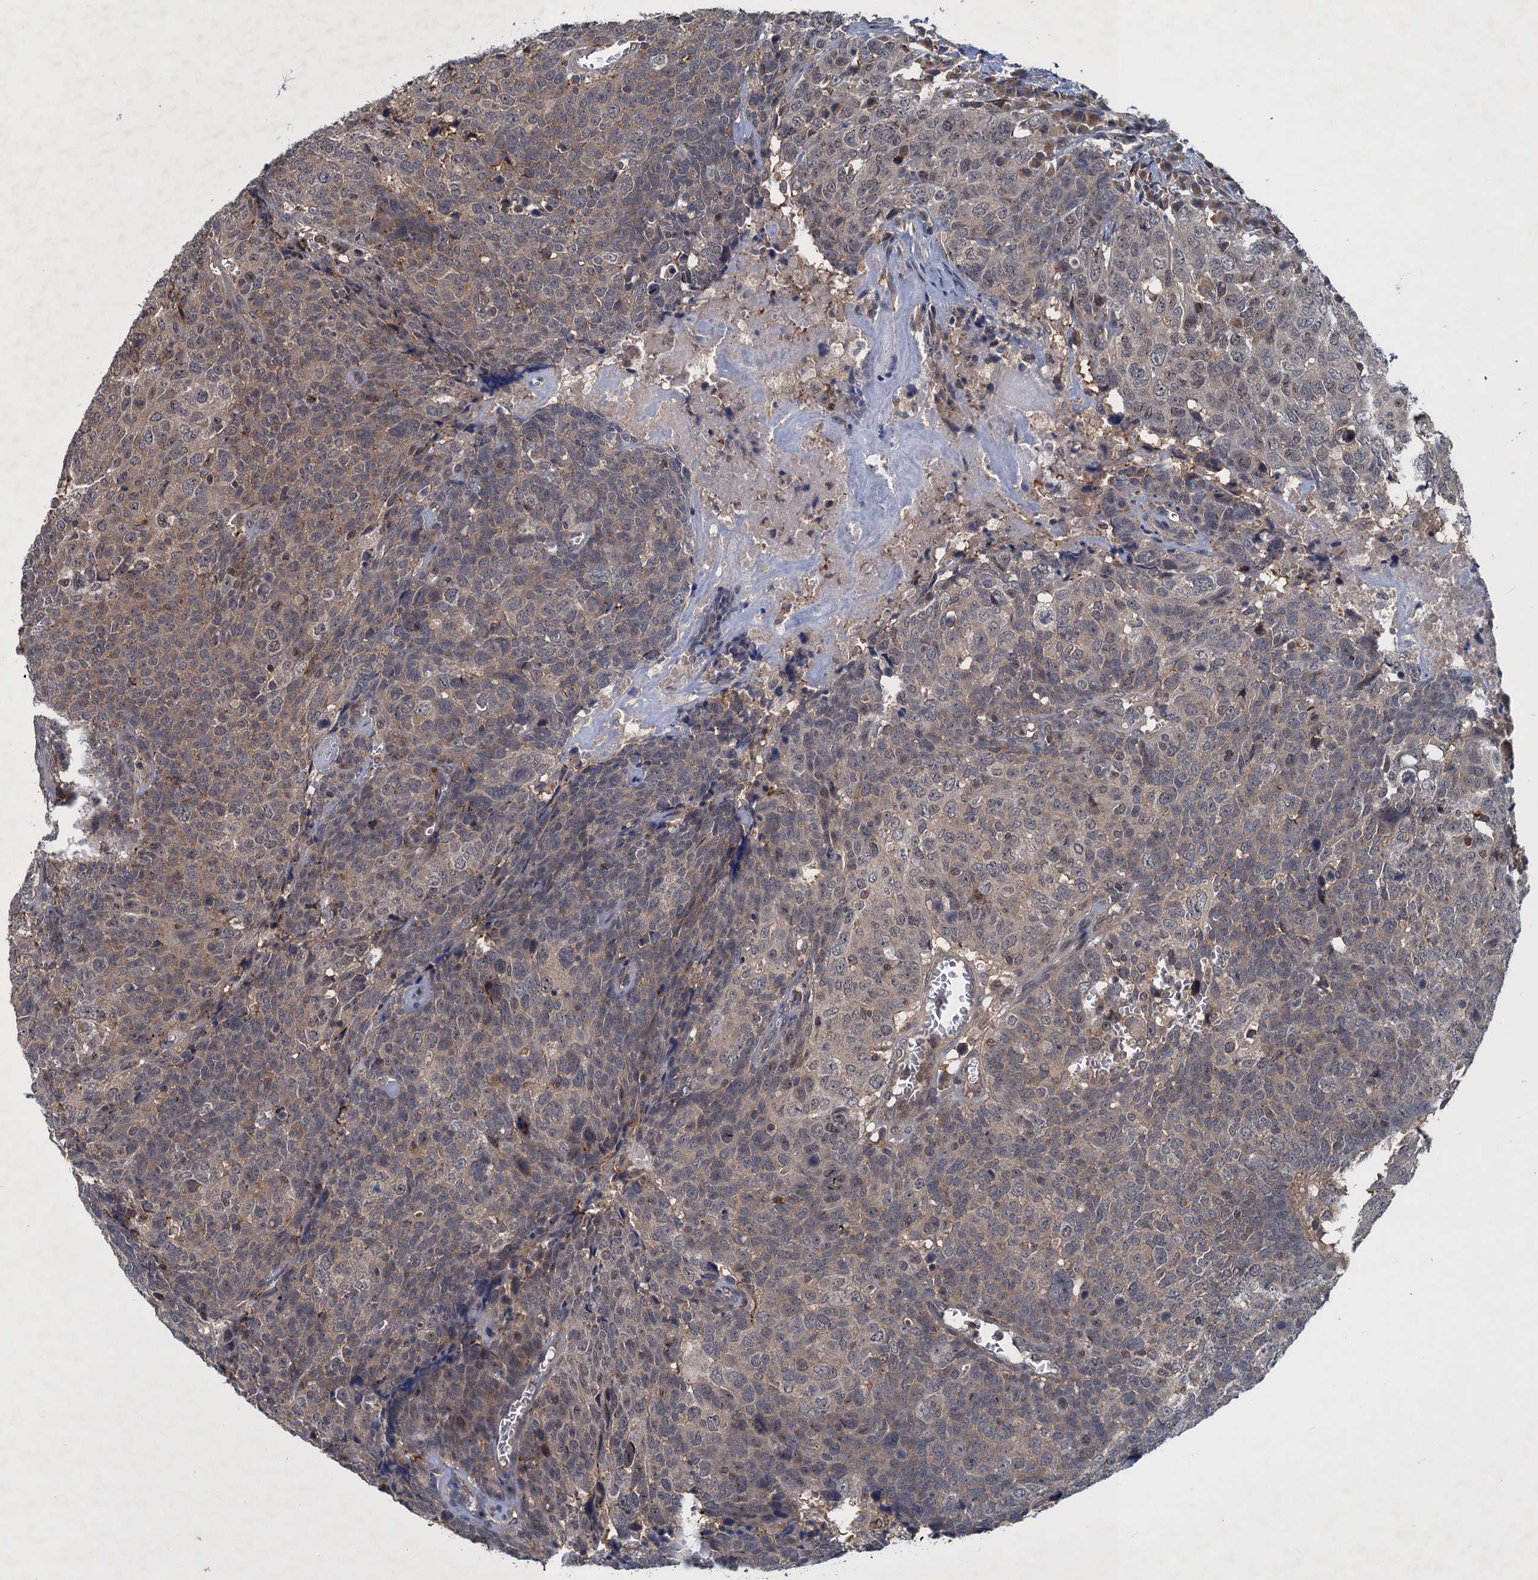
{"staining": {"intensity": "weak", "quantity": "25%-75%", "location": "cytoplasmic/membranous,nuclear"}, "tissue": "head and neck cancer", "cell_type": "Tumor cells", "image_type": "cancer", "snomed": [{"axis": "morphology", "description": "Squamous cell carcinoma, NOS"}, {"axis": "topography", "description": "Head-Neck"}], "caption": "Head and neck cancer stained with IHC shows weak cytoplasmic/membranous and nuclear positivity in approximately 25%-75% of tumor cells.", "gene": "RNF165", "patient": {"sex": "male", "age": 66}}